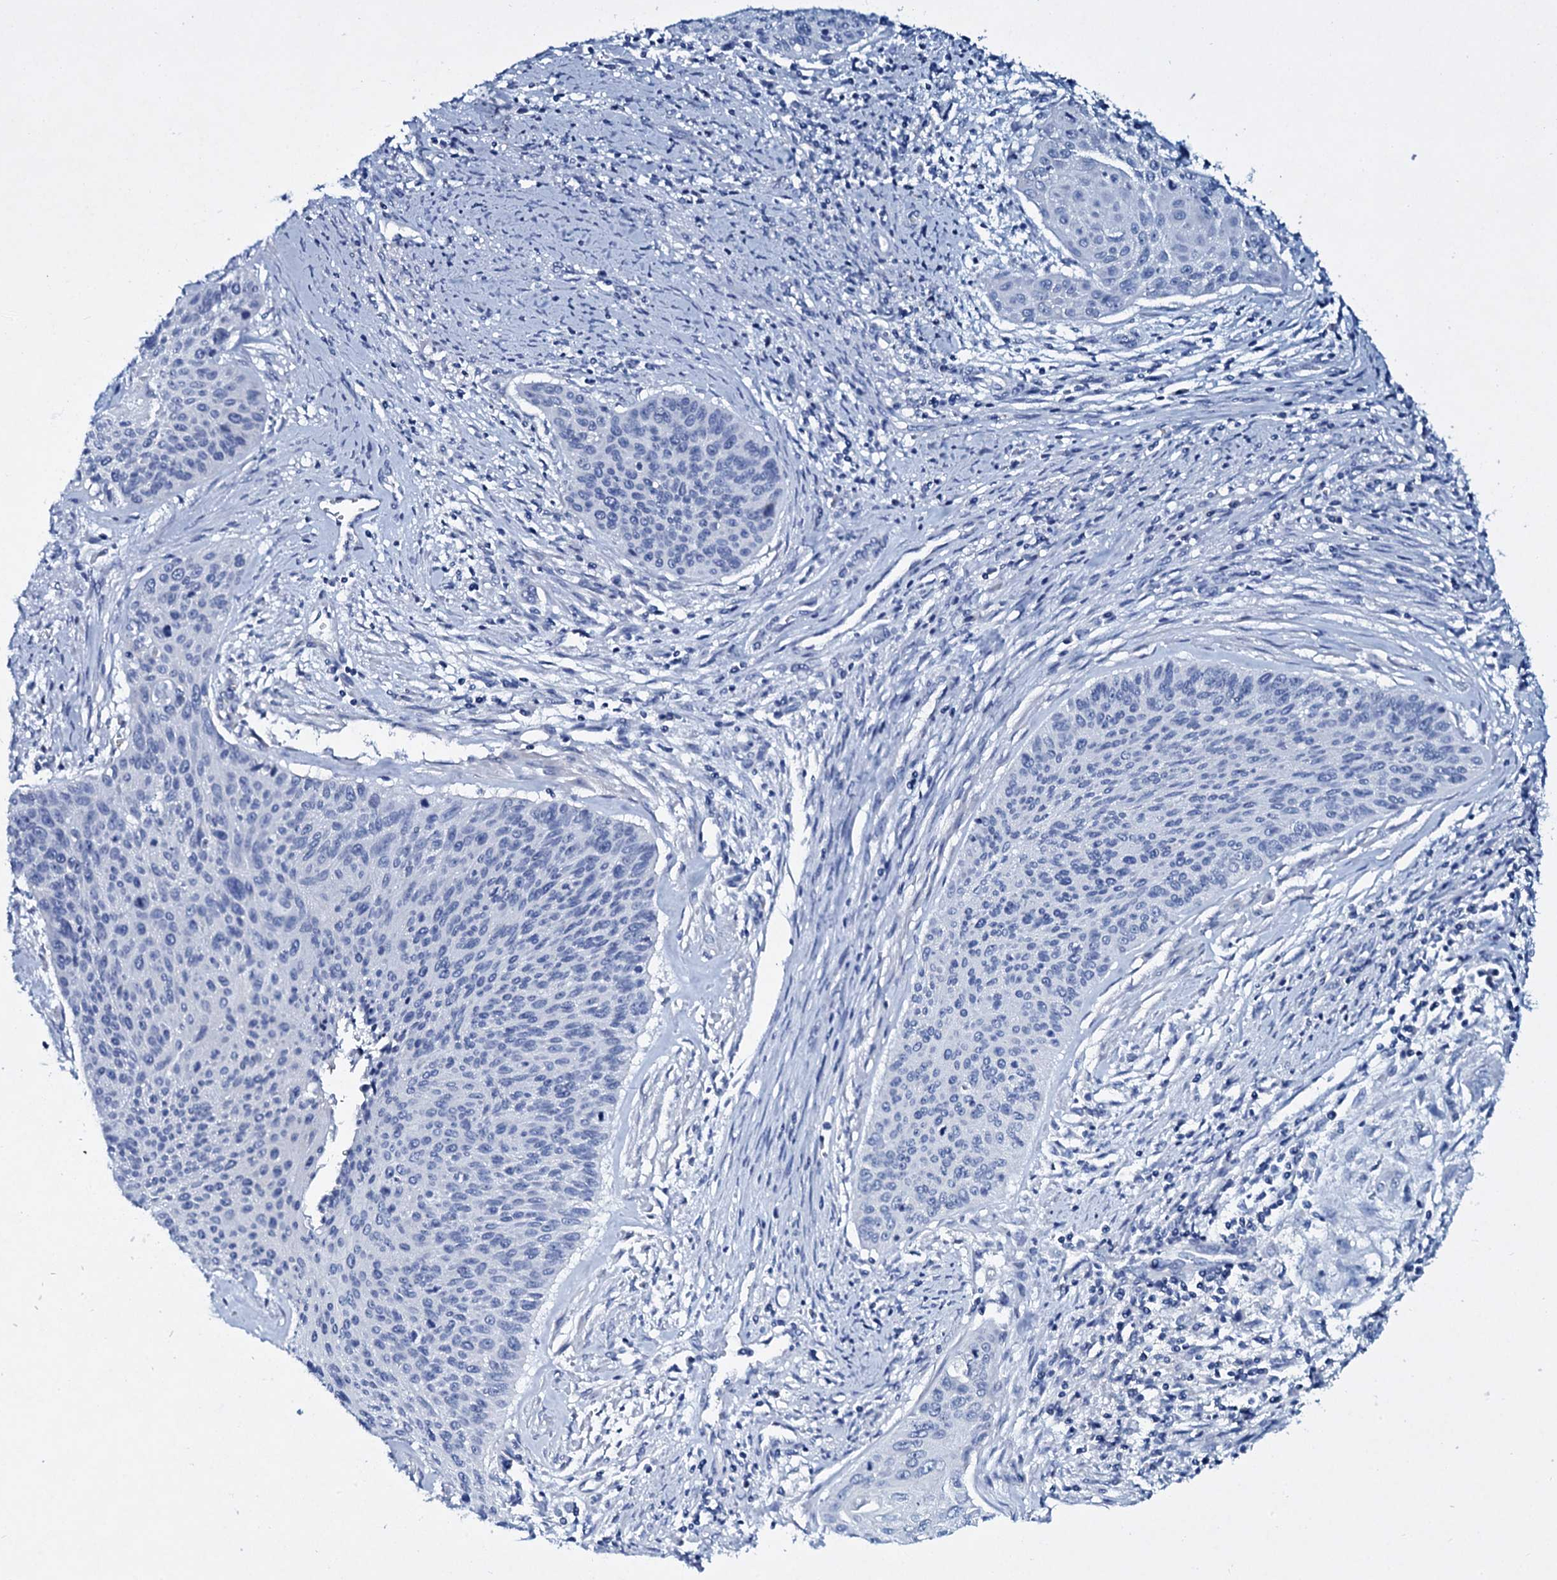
{"staining": {"intensity": "negative", "quantity": "none", "location": "none"}, "tissue": "cervical cancer", "cell_type": "Tumor cells", "image_type": "cancer", "snomed": [{"axis": "morphology", "description": "Squamous cell carcinoma, NOS"}, {"axis": "topography", "description": "Cervix"}], "caption": "Tumor cells show no significant protein positivity in cervical squamous cell carcinoma.", "gene": "TPGS2", "patient": {"sex": "female", "age": 55}}